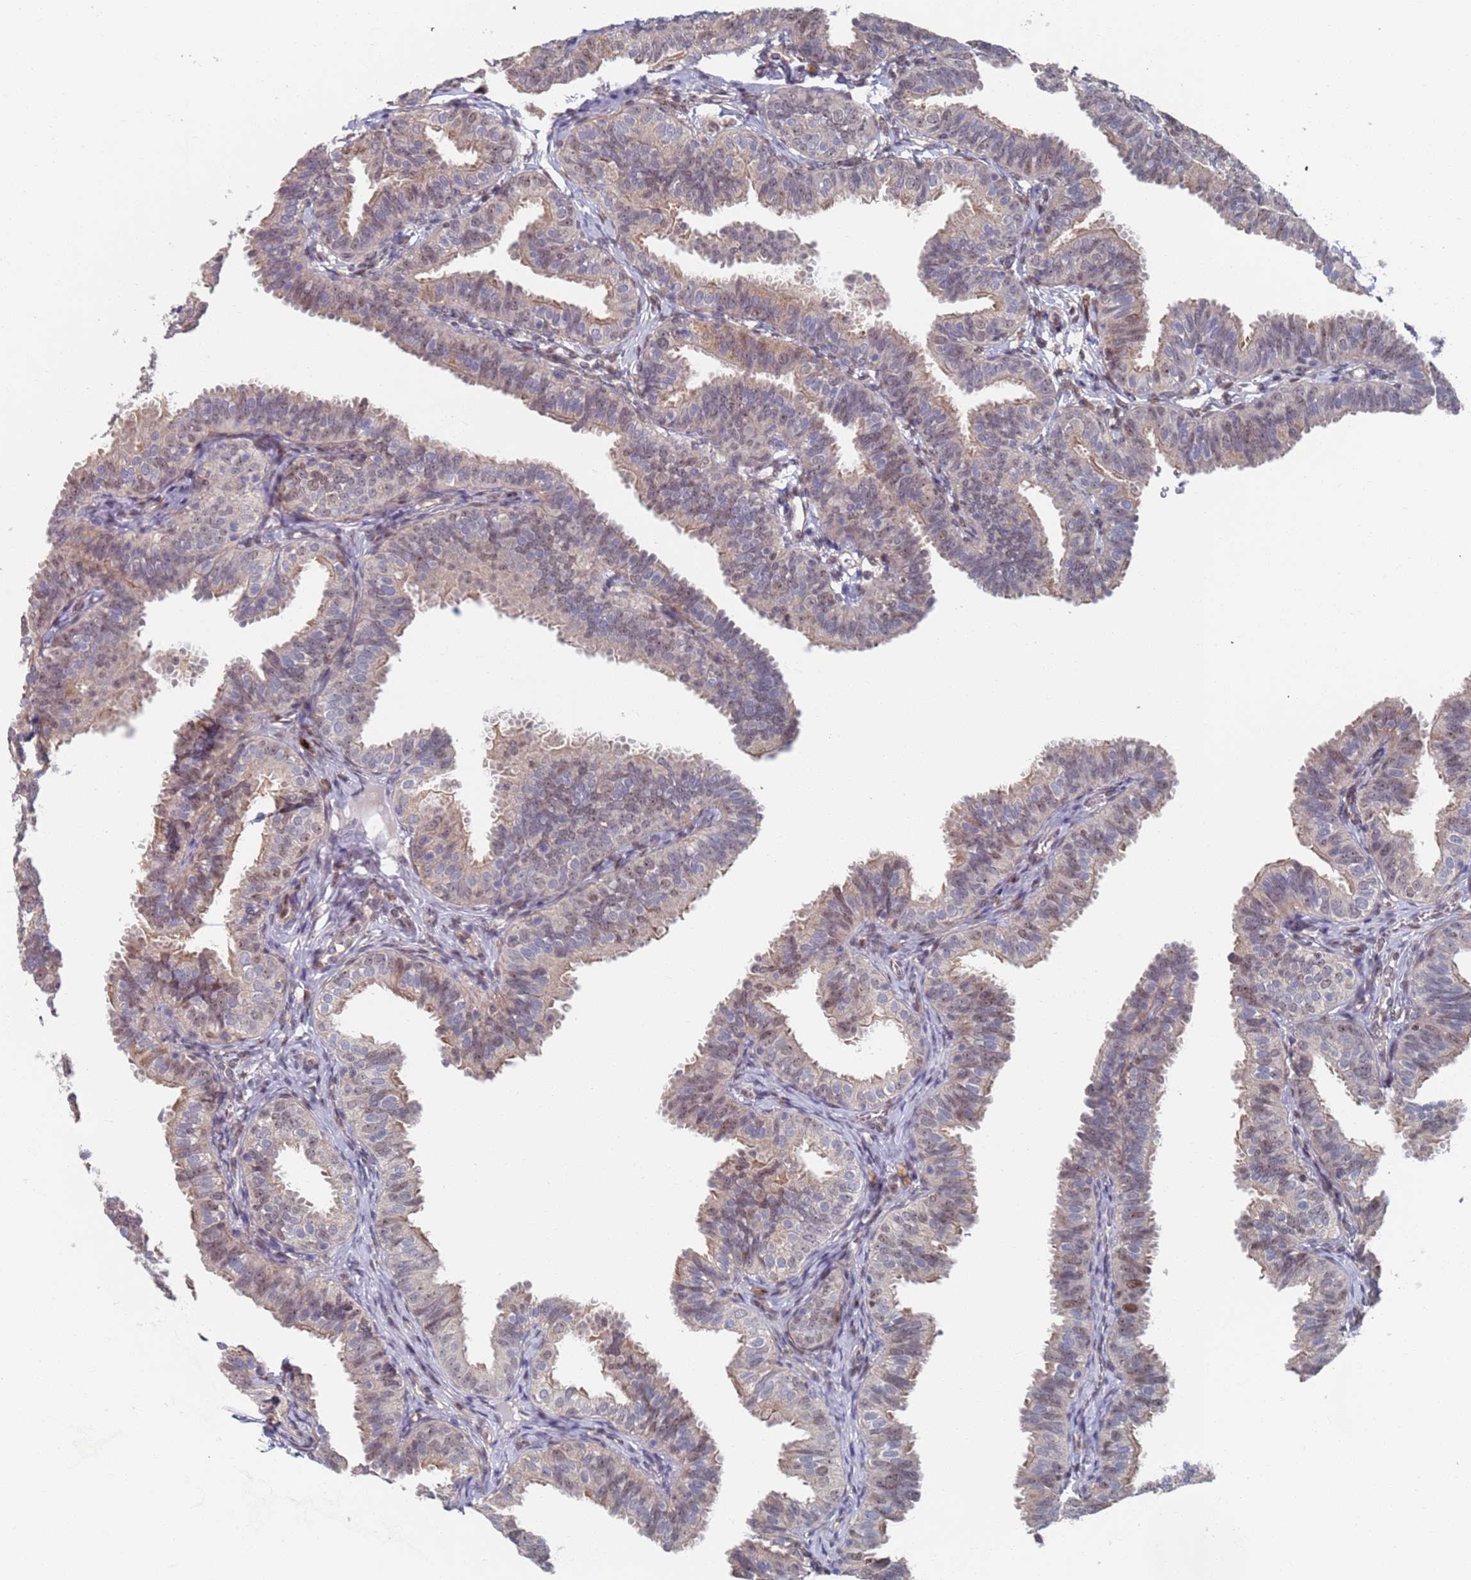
{"staining": {"intensity": "weak", "quantity": "<25%", "location": "cytoplasmic/membranous,nuclear"}, "tissue": "fallopian tube", "cell_type": "Glandular cells", "image_type": "normal", "snomed": [{"axis": "morphology", "description": "Normal tissue, NOS"}, {"axis": "topography", "description": "Fallopian tube"}], "caption": "This photomicrograph is of normal fallopian tube stained with immunohistochemistry (IHC) to label a protein in brown with the nuclei are counter-stained blue. There is no positivity in glandular cells. (Brightfield microscopy of DAB IHC at high magnification).", "gene": "RPP25", "patient": {"sex": "female", "age": 35}}